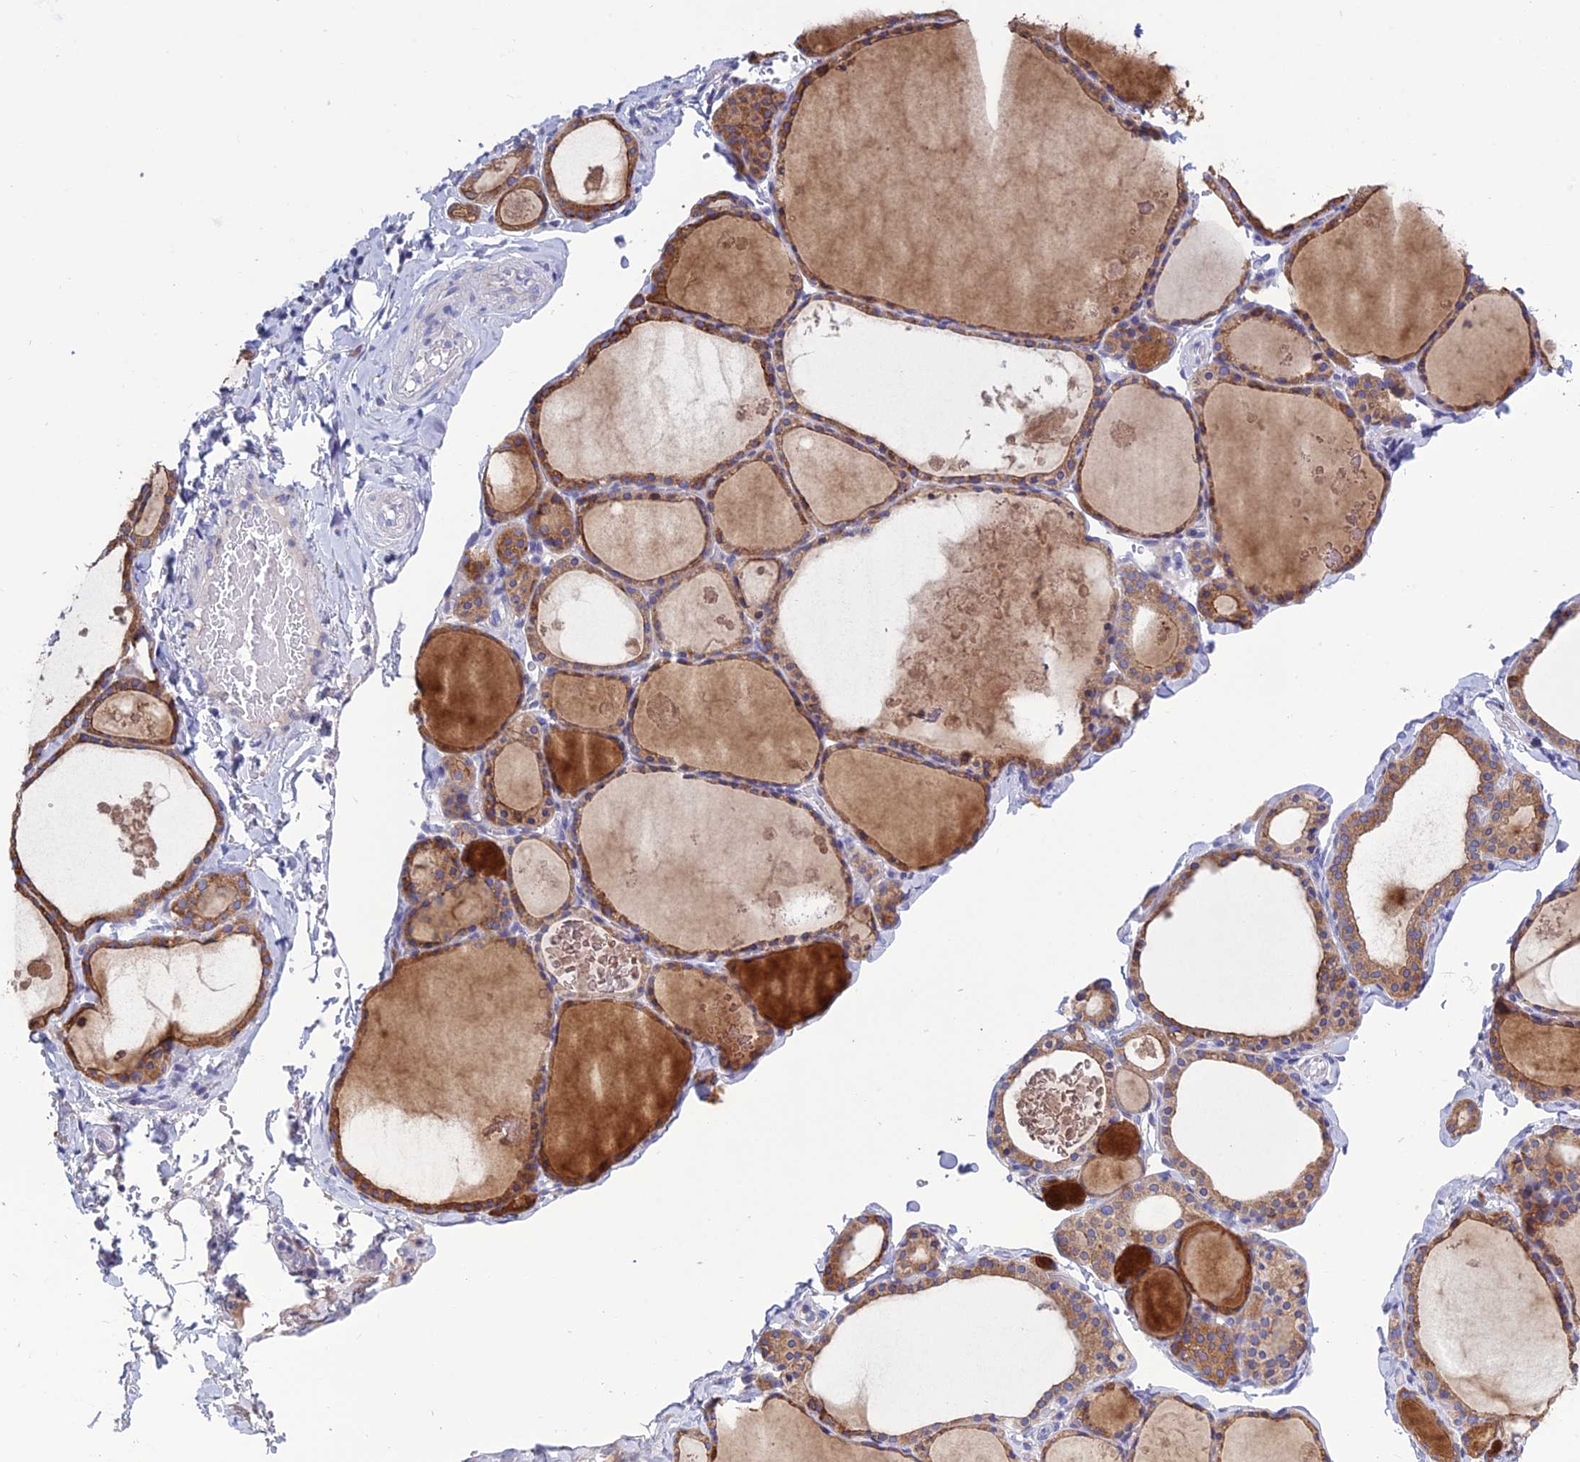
{"staining": {"intensity": "strong", "quantity": "25%-75%", "location": "cytoplasmic/membranous"}, "tissue": "thyroid gland", "cell_type": "Glandular cells", "image_type": "normal", "snomed": [{"axis": "morphology", "description": "Normal tissue, NOS"}, {"axis": "topography", "description": "Thyroid gland"}], "caption": "IHC of unremarkable human thyroid gland demonstrates high levels of strong cytoplasmic/membranous positivity in about 25%-75% of glandular cells. (DAB (3,3'-diaminobenzidine) = brown stain, brightfield microscopy at high magnification).", "gene": "BHMT2", "patient": {"sex": "male", "age": 56}}